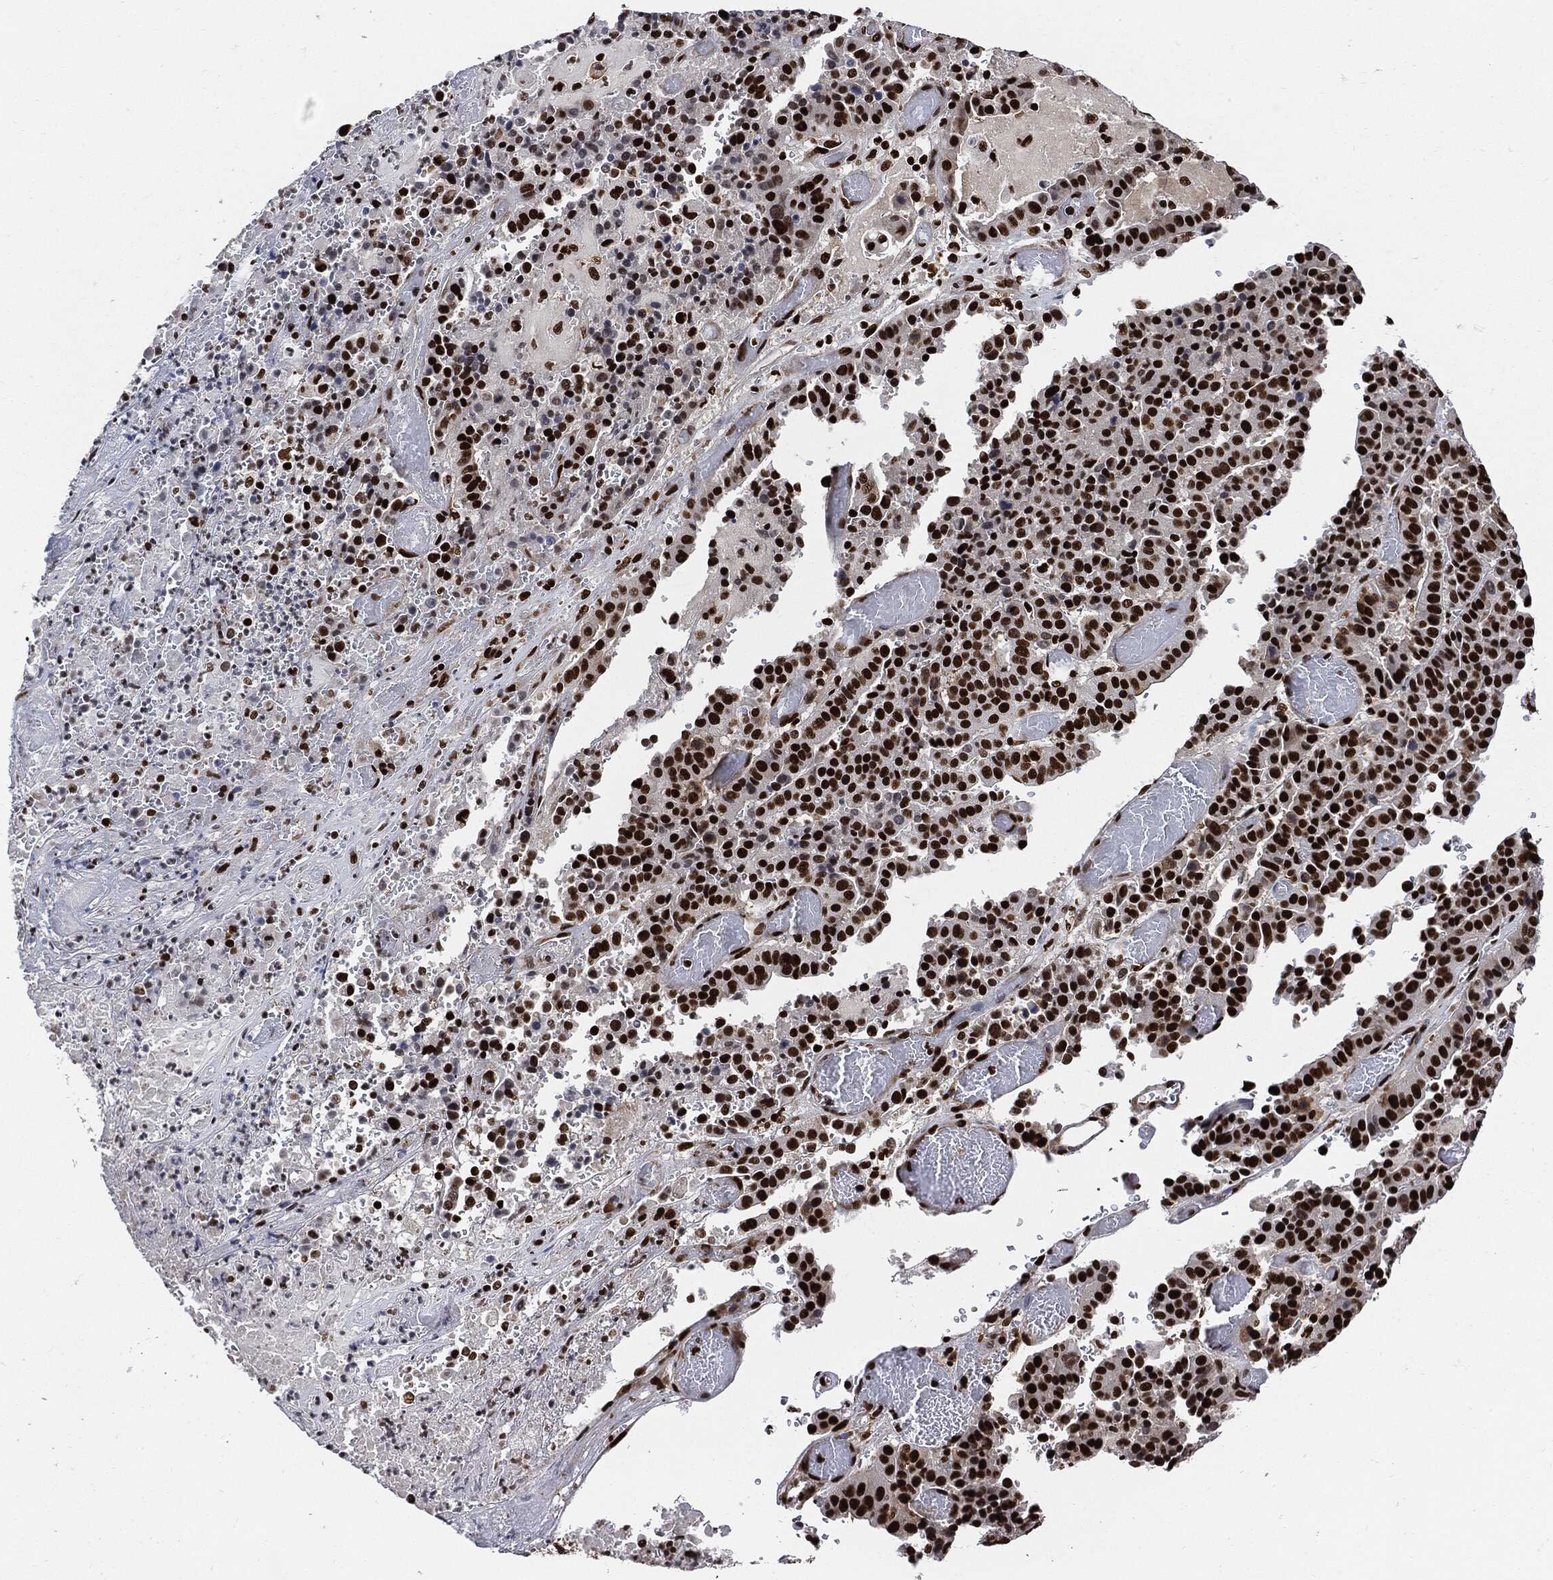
{"staining": {"intensity": "strong", "quantity": ">75%", "location": "nuclear"}, "tissue": "stomach cancer", "cell_type": "Tumor cells", "image_type": "cancer", "snomed": [{"axis": "morphology", "description": "Adenocarcinoma, NOS"}, {"axis": "topography", "description": "Stomach"}], "caption": "A photomicrograph of adenocarcinoma (stomach) stained for a protein displays strong nuclear brown staining in tumor cells. Using DAB (brown) and hematoxylin (blue) stains, captured at high magnification using brightfield microscopy.", "gene": "RECQL", "patient": {"sex": "male", "age": 48}}